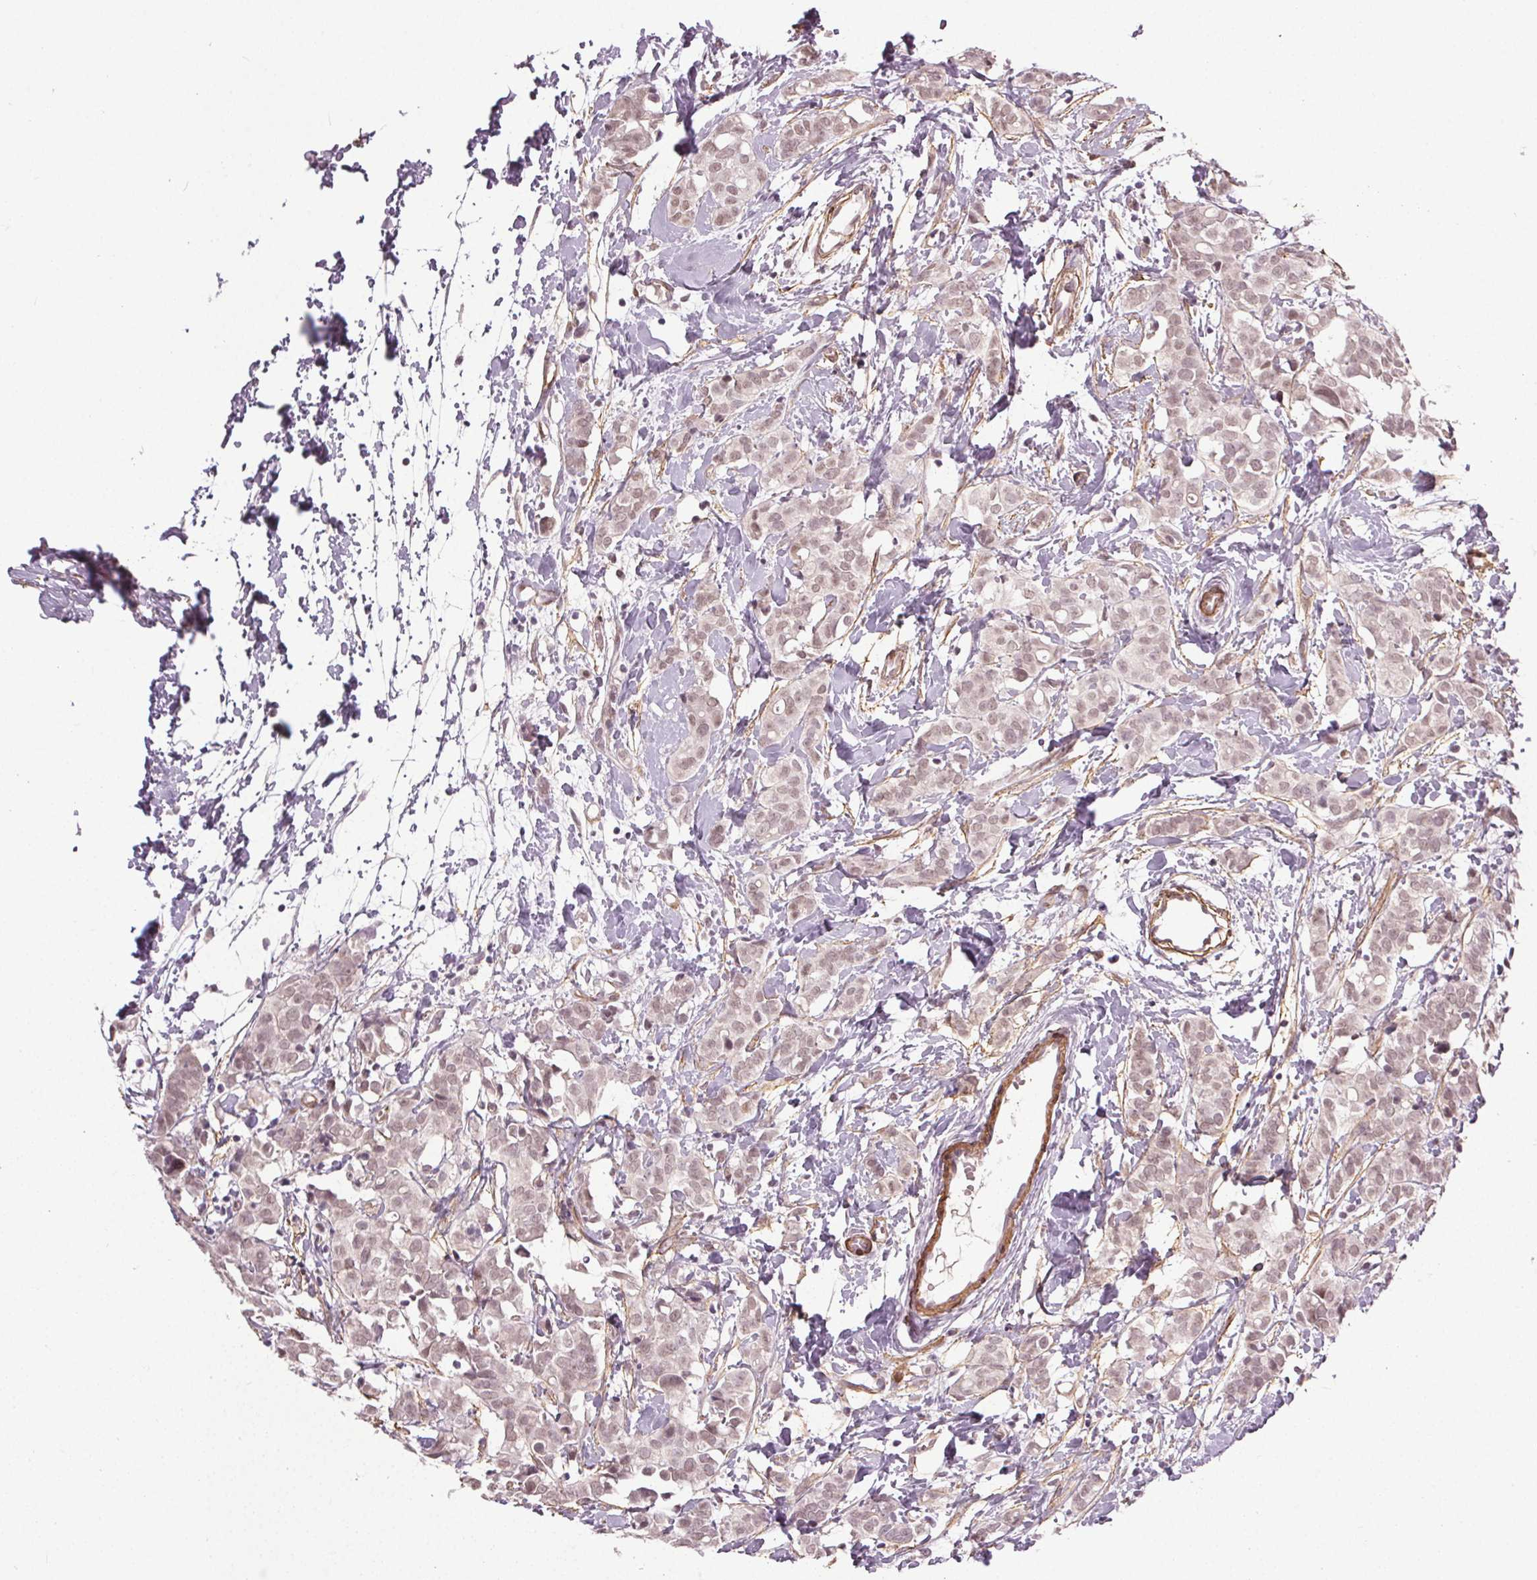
{"staining": {"intensity": "weak", "quantity": ">75%", "location": "nuclear"}, "tissue": "breast cancer", "cell_type": "Tumor cells", "image_type": "cancer", "snomed": [{"axis": "morphology", "description": "Duct carcinoma"}, {"axis": "topography", "description": "Breast"}], "caption": "IHC image of neoplastic tissue: human invasive ductal carcinoma (breast) stained using IHC exhibits low levels of weak protein expression localized specifically in the nuclear of tumor cells, appearing as a nuclear brown color.", "gene": "PKP1", "patient": {"sex": "female", "age": 40}}